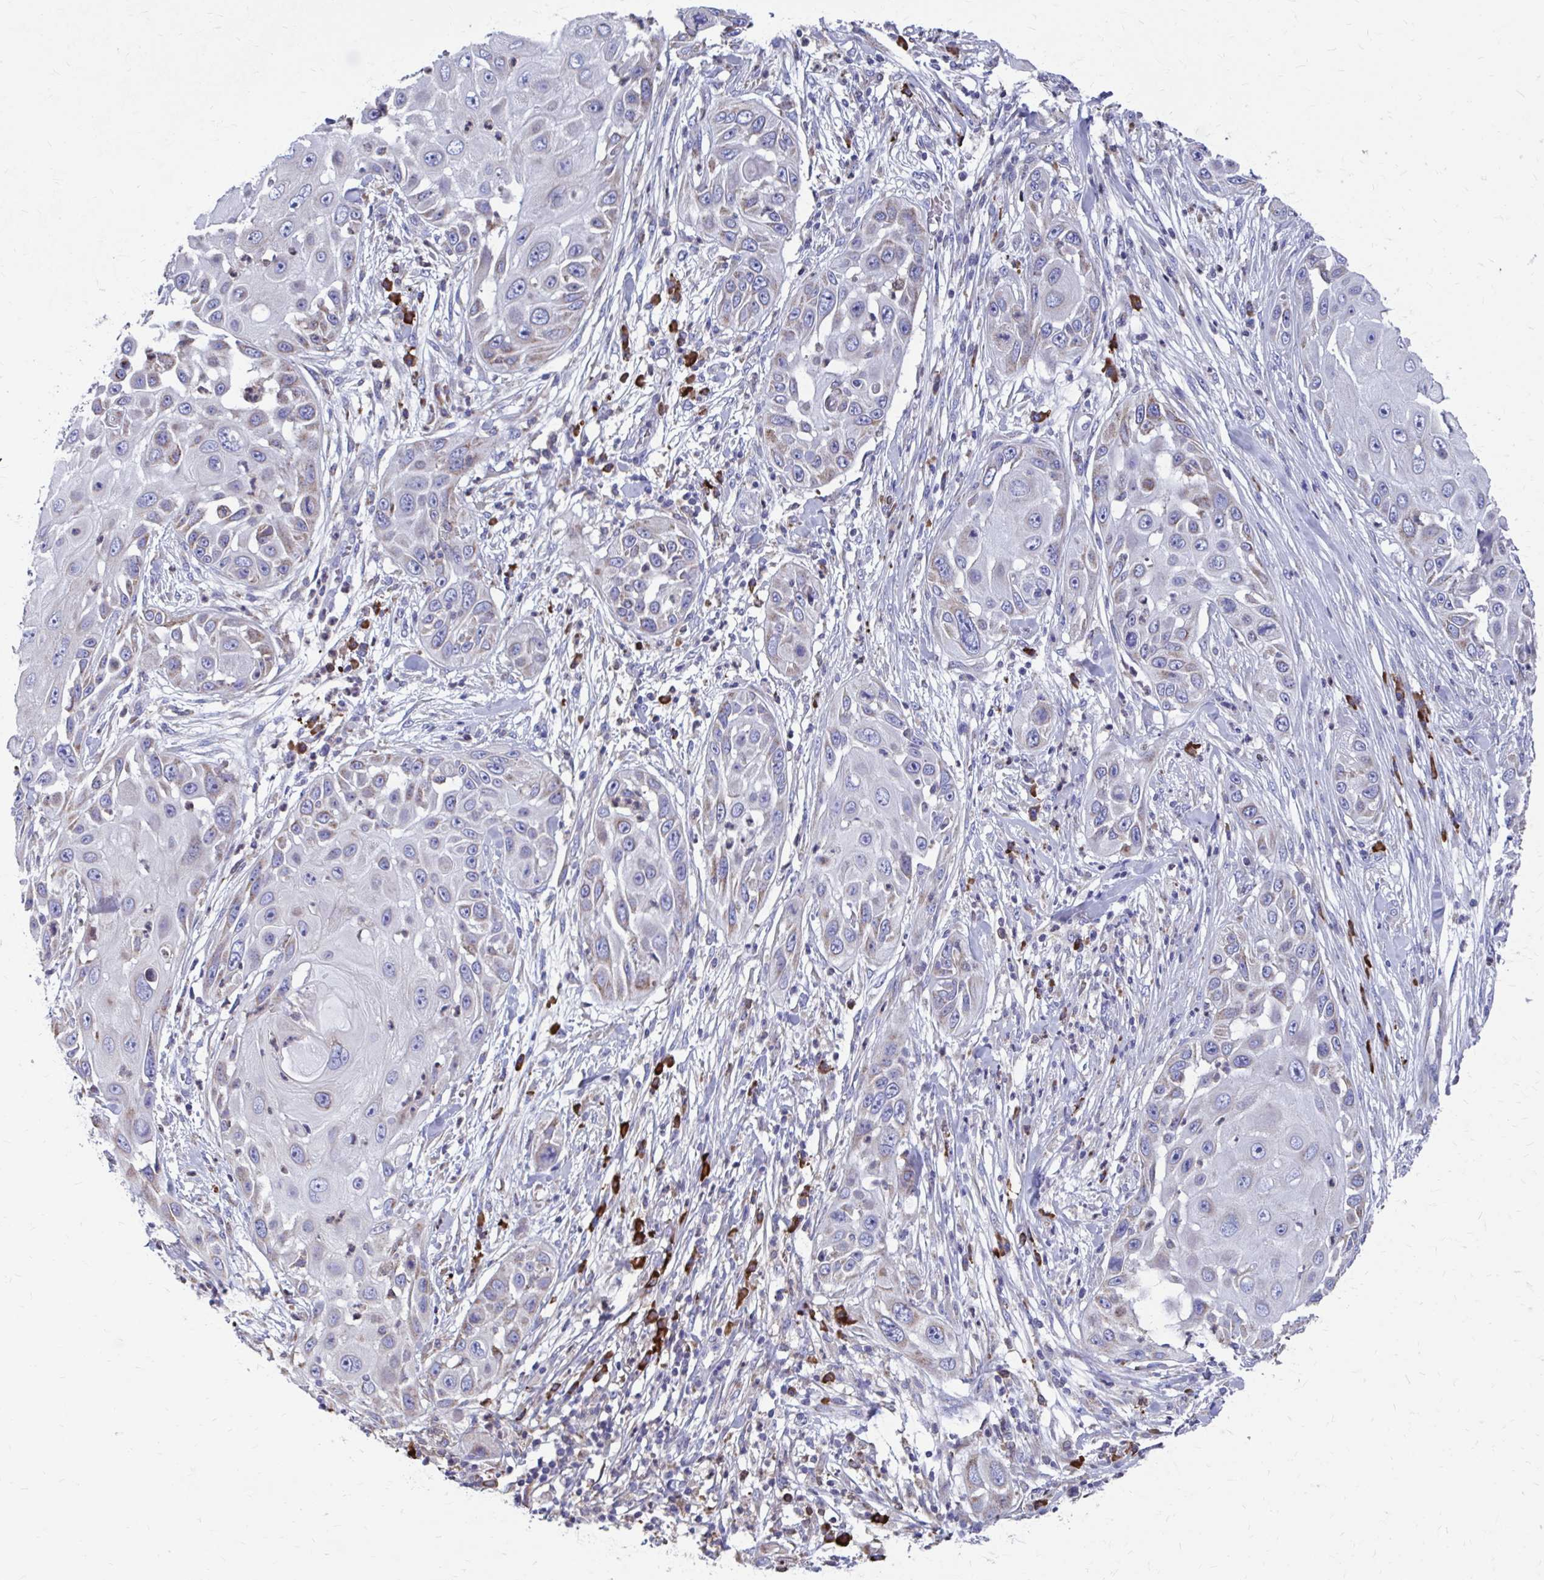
{"staining": {"intensity": "negative", "quantity": "none", "location": "none"}, "tissue": "skin cancer", "cell_type": "Tumor cells", "image_type": "cancer", "snomed": [{"axis": "morphology", "description": "Squamous cell carcinoma, NOS"}, {"axis": "topography", "description": "Skin"}], "caption": "Protein analysis of skin cancer (squamous cell carcinoma) demonstrates no significant positivity in tumor cells.", "gene": "FKBP2", "patient": {"sex": "female", "age": 44}}